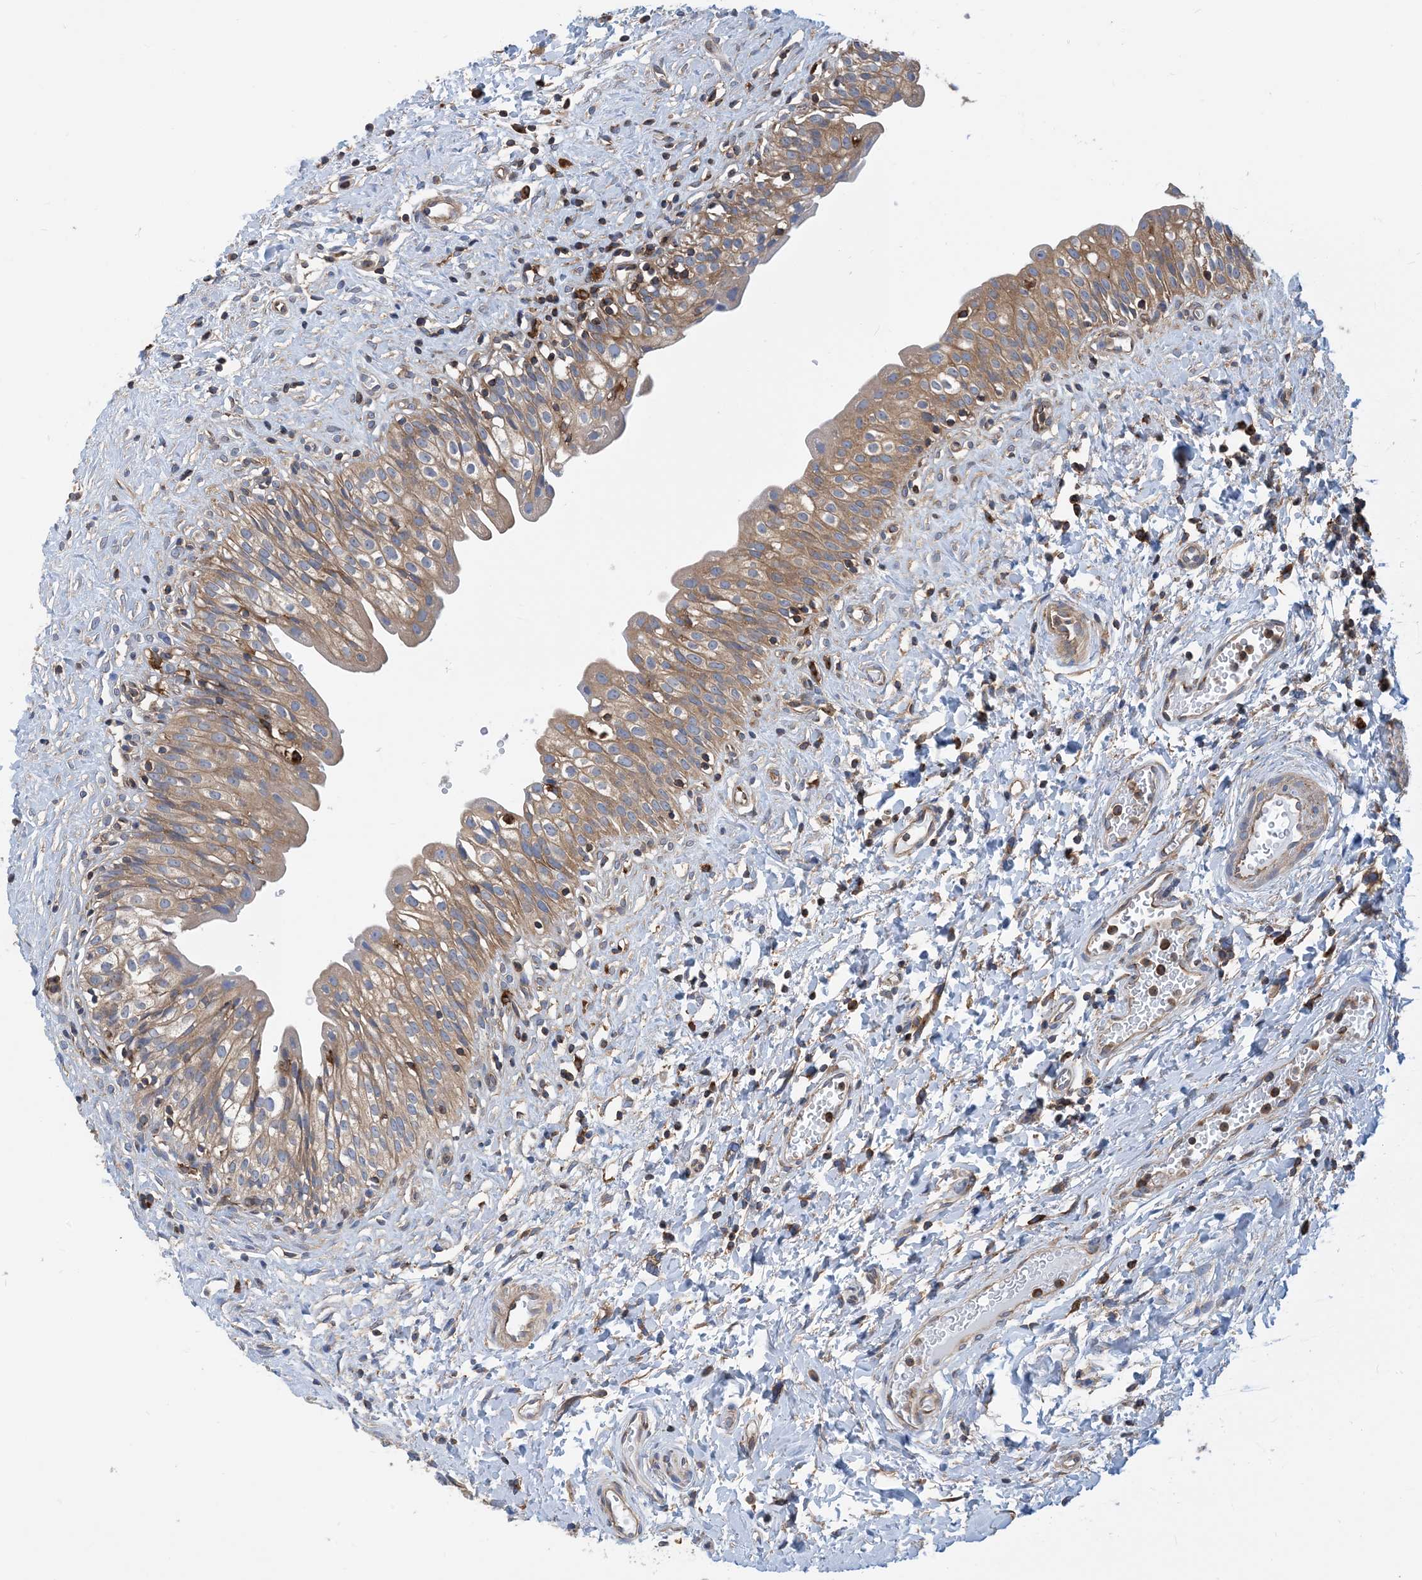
{"staining": {"intensity": "moderate", "quantity": ">75%", "location": "cytoplasmic/membranous"}, "tissue": "urinary bladder", "cell_type": "Urothelial cells", "image_type": "normal", "snomed": [{"axis": "morphology", "description": "Normal tissue, NOS"}, {"axis": "topography", "description": "Urinary bladder"}], "caption": "Brown immunohistochemical staining in unremarkable human urinary bladder exhibits moderate cytoplasmic/membranous positivity in approximately >75% of urothelial cells. (Stains: DAB (3,3'-diaminobenzidine) in brown, nuclei in blue, Microscopy: brightfield microscopy at high magnification).", "gene": "DYNC1LI1", "patient": {"sex": "male", "age": 51}}